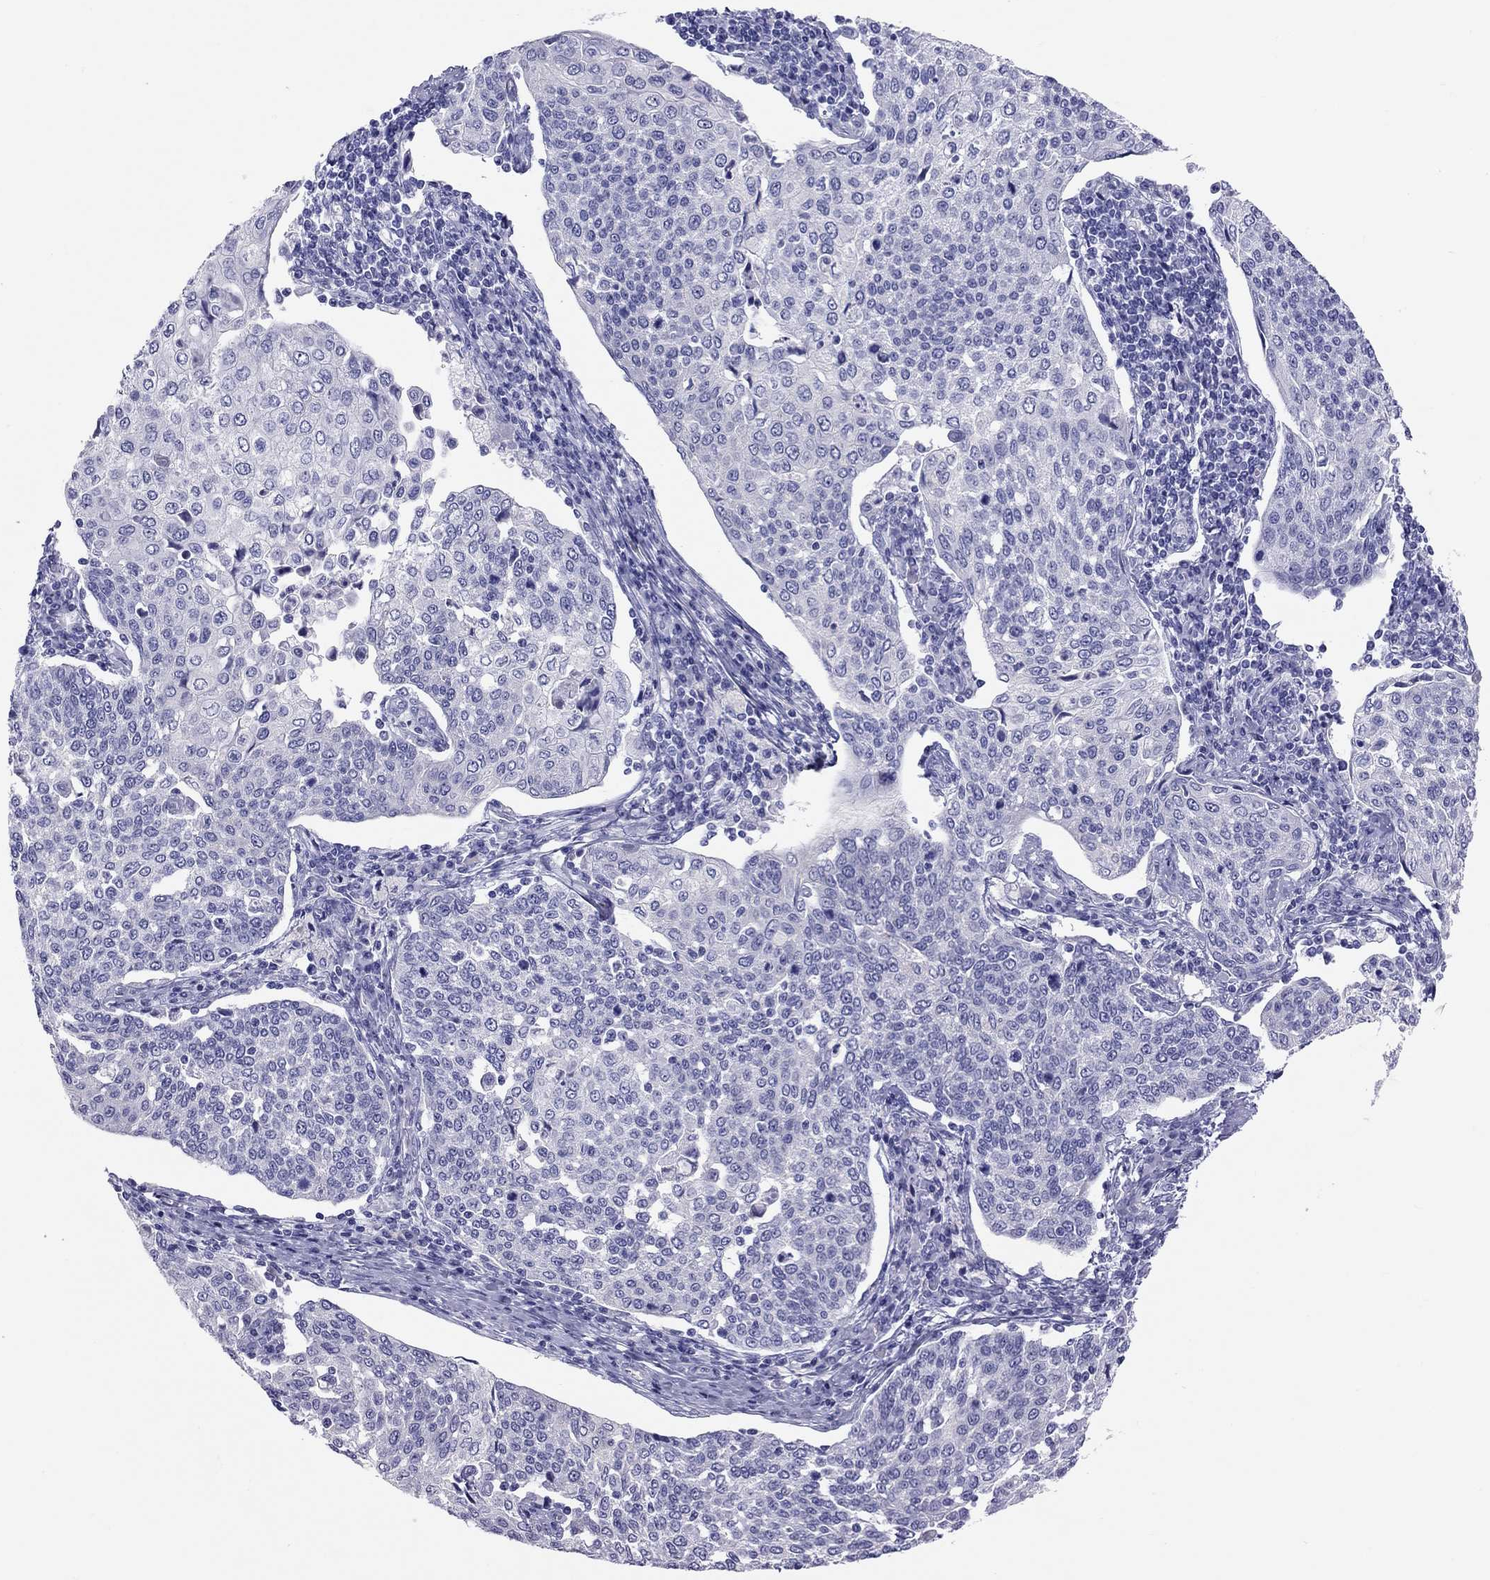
{"staining": {"intensity": "negative", "quantity": "none", "location": "none"}, "tissue": "cervical cancer", "cell_type": "Tumor cells", "image_type": "cancer", "snomed": [{"axis": "morphology", "description": "Squamous cell carcinoma, NOS"}, {"axis": "topography", "description": "Cervix"}], "caption": "The histopathology image exhibits no staining of tumor cells in cervical cancer (squamous cell carcinoma). (DAB (3,3'-diaminobenzidine) immunohistochemistry, high magnification).", "gene": "PSMB11", "patient": {"sex": "female", "age": 34}}